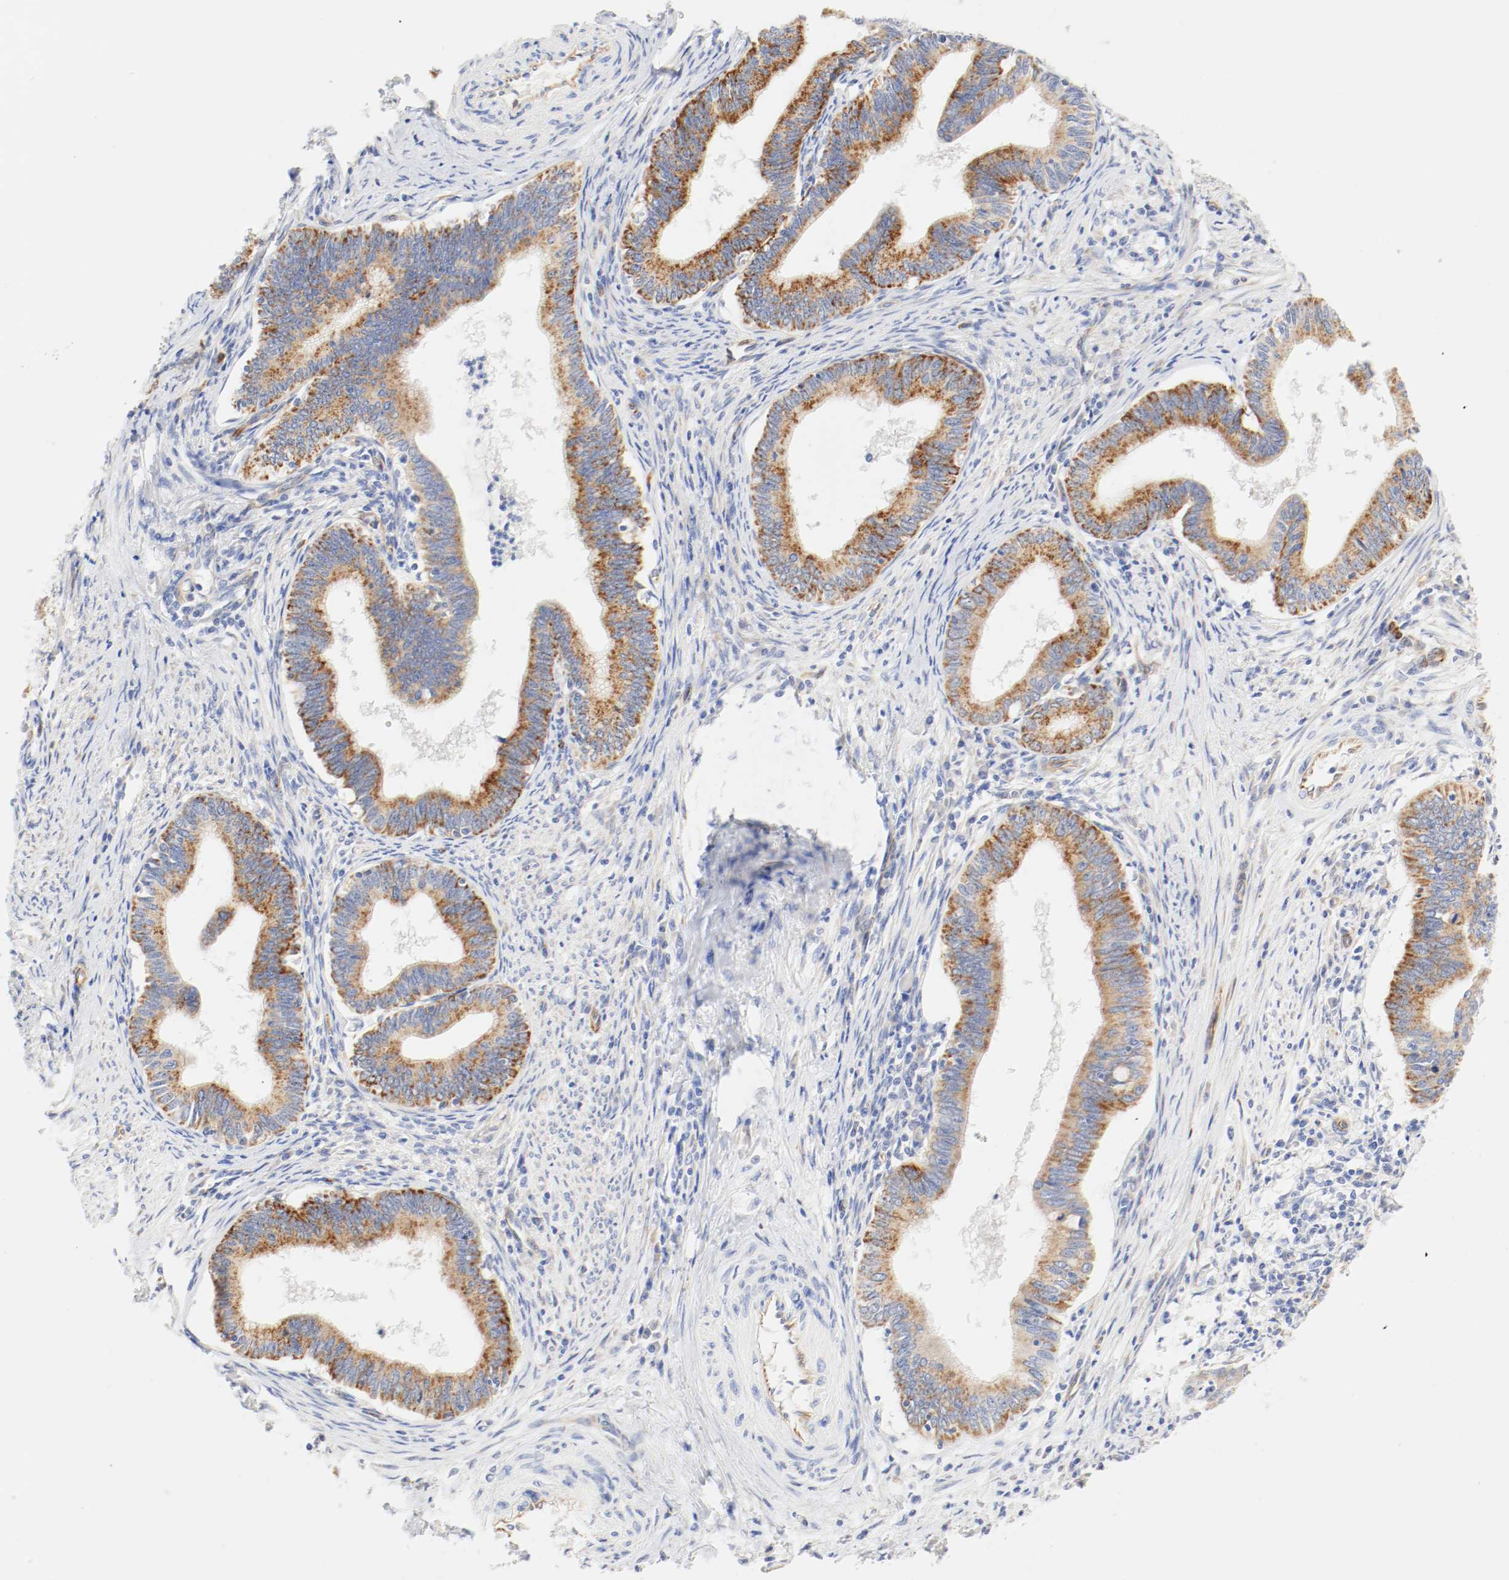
{"staining": {"intensity": "strong", "quantity": ">75%", "location": "cytoplasmic/membranous"}, "tissue": "cervical cancer", "cell_type": "Tumor cells", "image_type": "cancer", "snomed": [{"axis": "morphology", "description": "Adenocarcinoma, NOS"}, {"axis": "topography", "description": "Cervix"}], "caption": "Strong cytoplasmic/membranous staining for a protein is seen in about >75% of tumor cells of cervical adenocarcinoma using immunohistochemistry.", "gene": "GIT1", "patient": {"sex": "female", "age": 36}}